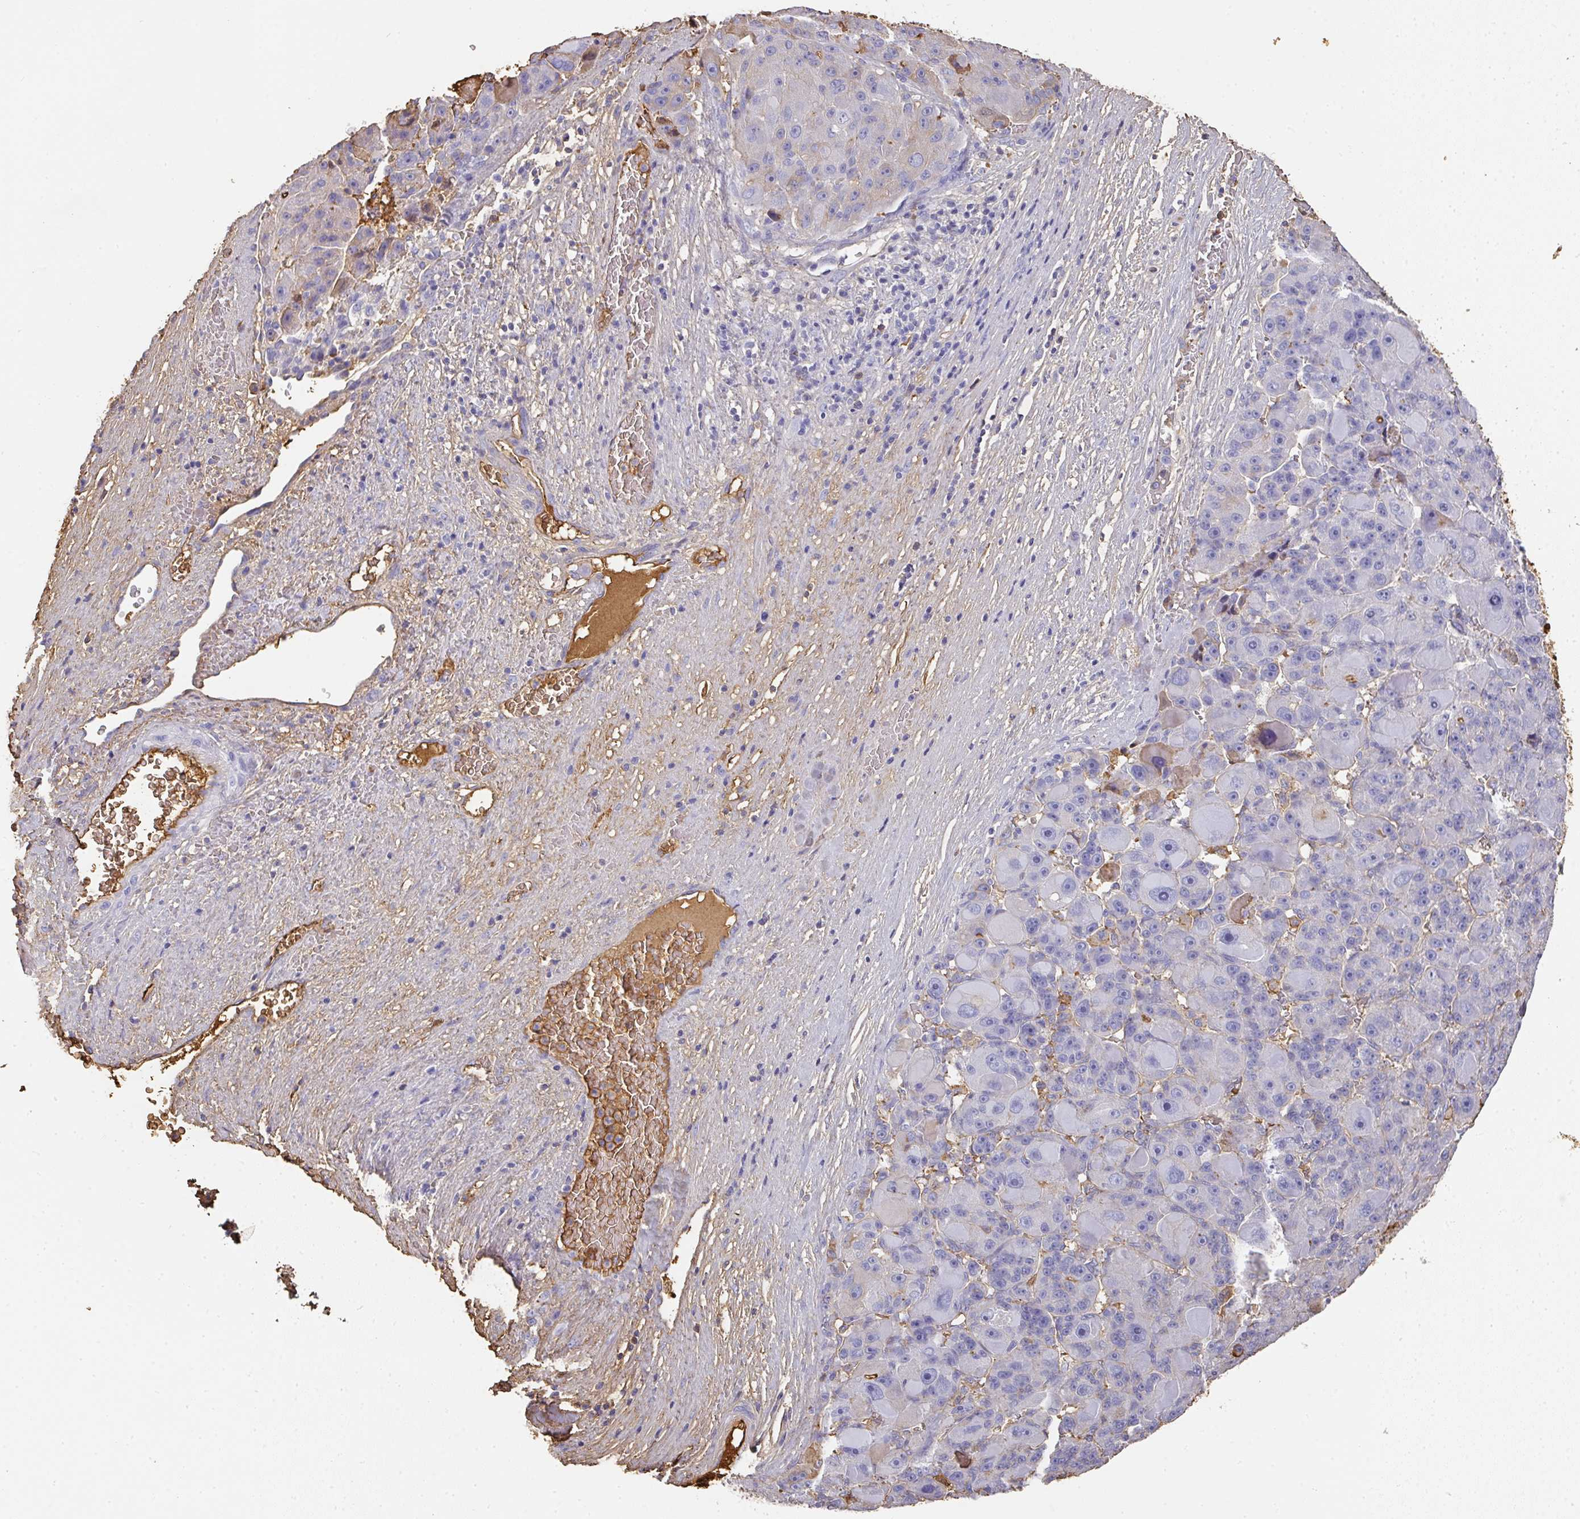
{"staining": {"intensity": "weak", "quantity": "<25%", "location": "cytoplasmic/membranous"}, "tissue": "liver cancer", "cell_type": "Tumor cells", "image_type": "cancer", "snomed": [{"axis": "morphology", "description": "Carcinoma, Hepatocellular, NOS"}, {"axis": "topography", "description": "Liver"}], "caption": "Hepatocellular carcinoma (liver) was stained to show a protein in brown. There is no significant staining in tumor cells. (DAB immunohistochemistry (IHC) visualized using brightfield microscopy, high magnification).", "gene": "ALB", "patient": {"sex": "male", "age": 76}}